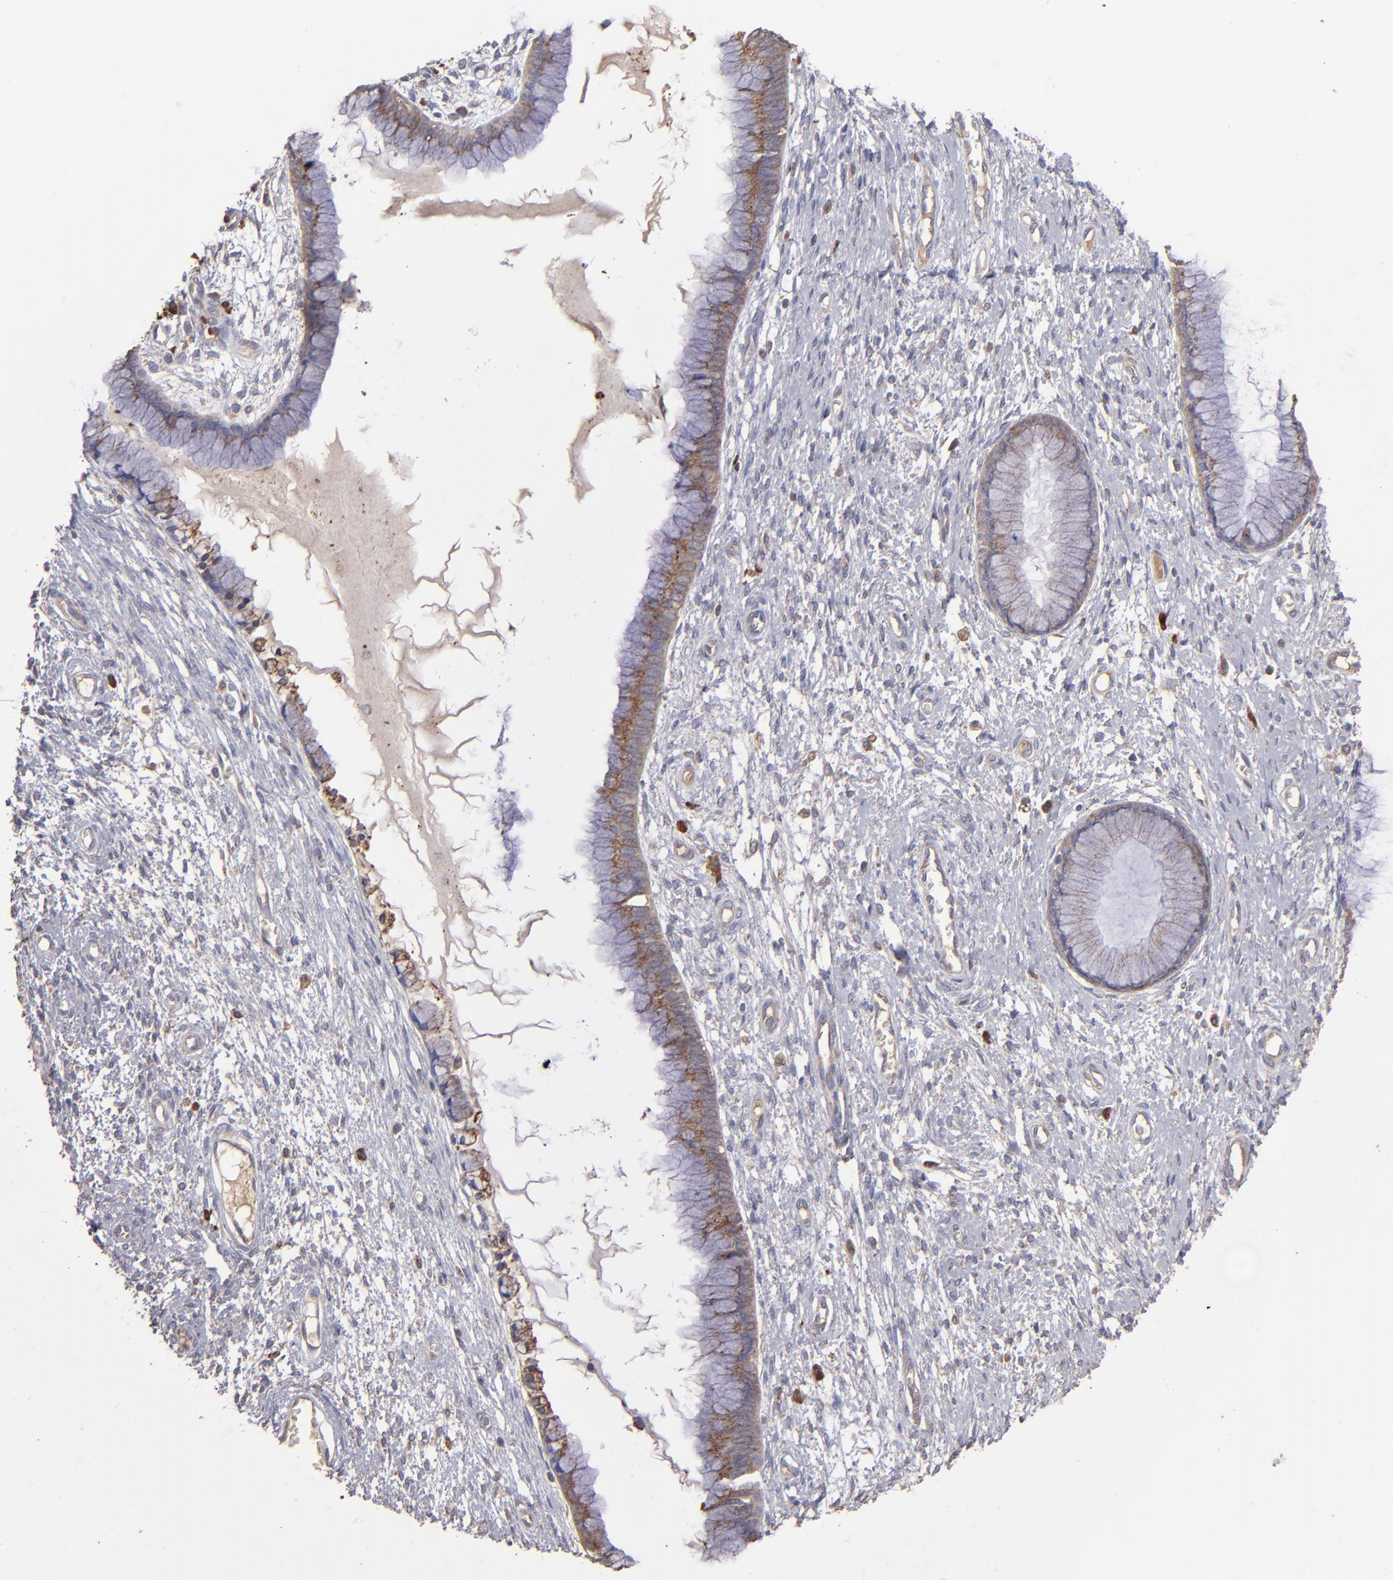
{"staining": {"intensity": "moderate", "quantity": ">75%", "location": "cytoplasmic/membranous"}, "tissue": "cervix", "cell_type": "Glandular cells", "image_type": "normal", "snomed": [{"axis": "morphology", "description": "Normal tissue, NOS"}, {"axis": "topography", "description": "Cervix"}], "caption": "This image shows immunohistochemistry staining of normal cervix, with medium moderate cytoplasmic/membranous expression in approximately >75% of glandular cells.", "gene": "NFKBIE", "patient": {"sex": "female", "age": 55}}